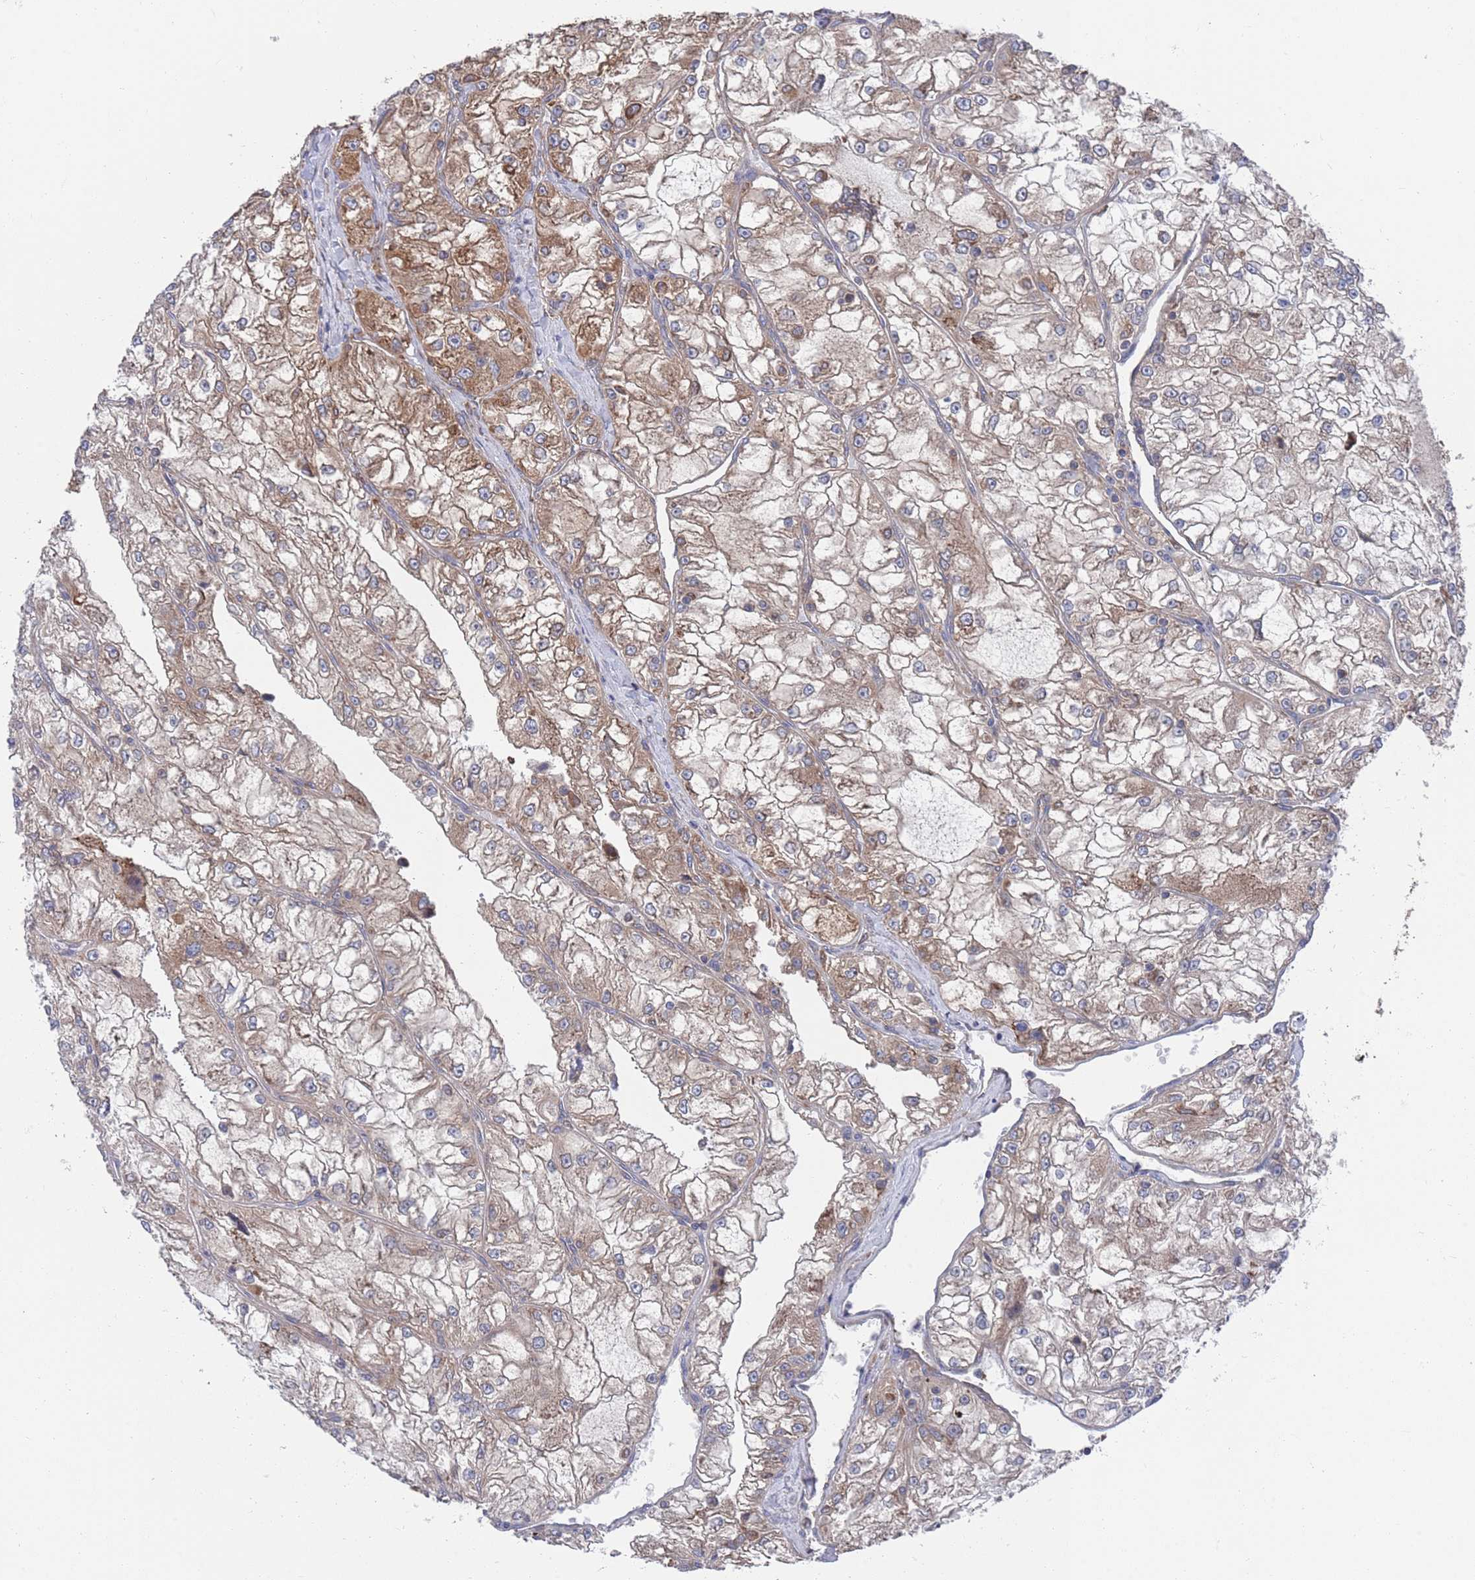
{"staining": {"intensity": "moderate", "quantity": "25%-75%", "location": "cytoplasmic/membranous"}, "tissue": "renal cancer", "cell_type": "Tumor cells", "image_type": "cancer", "snomed": [{"axis": "morphology", "description": "Adenocarcinoma, NOS"}, {"axis": "topography", "description": "Kidney"}], "caption": "Moderate cytoplasmic/membranous staining is present in about 25%-75% of tumor cells in renal cancer (adenocarcinoma).", "gene": "GID8", "patient": {"sex": "female", "age": 72}}